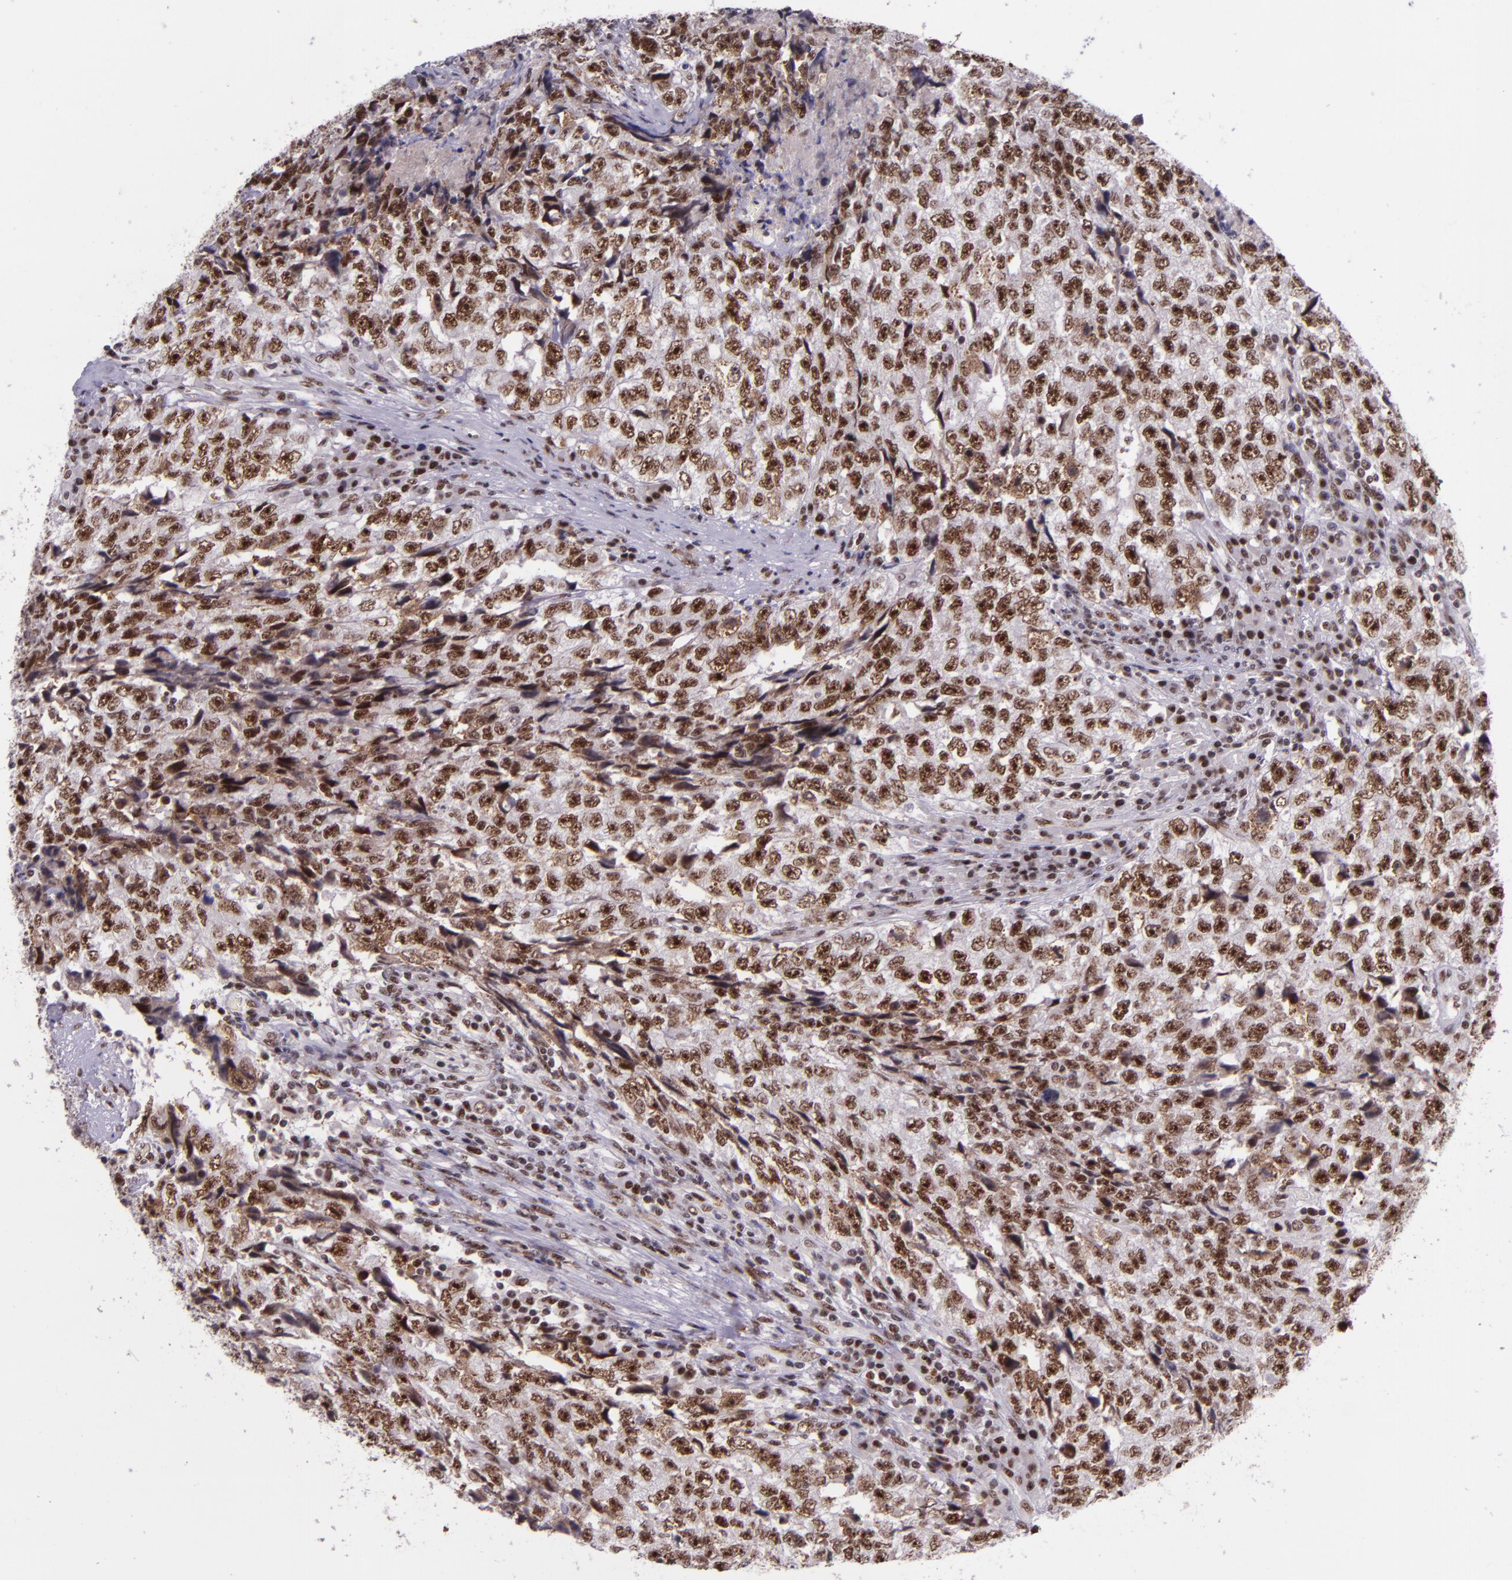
{"staining": {"intensity": "moderate", "quantity": ">75%", "location": "nuclear"}, "tissue": "testis cancer", "cell_type": "Tumor cells", "image_type": "cancer", "snomed": [{"axis": "morphology", "description": "Necrosis, NOS"}, {"axis": "morphology", "description": "Carcinoma, Embryonal, NOS"}, {"axis": "topography", "description": "Testis"}], "caption": "Testis cancer stained for a protein exhibits moderate nuclear positivity in tumor cells. The staining was performed using DAB (3,3'-diaminobenzidine) to visualize the protein expression in brown, while the nuclei were stained in blue with hematoxylin (Magnification: 20x).", "gene": "GPKOW", "patient": {"sex": "male", "age": 19}}